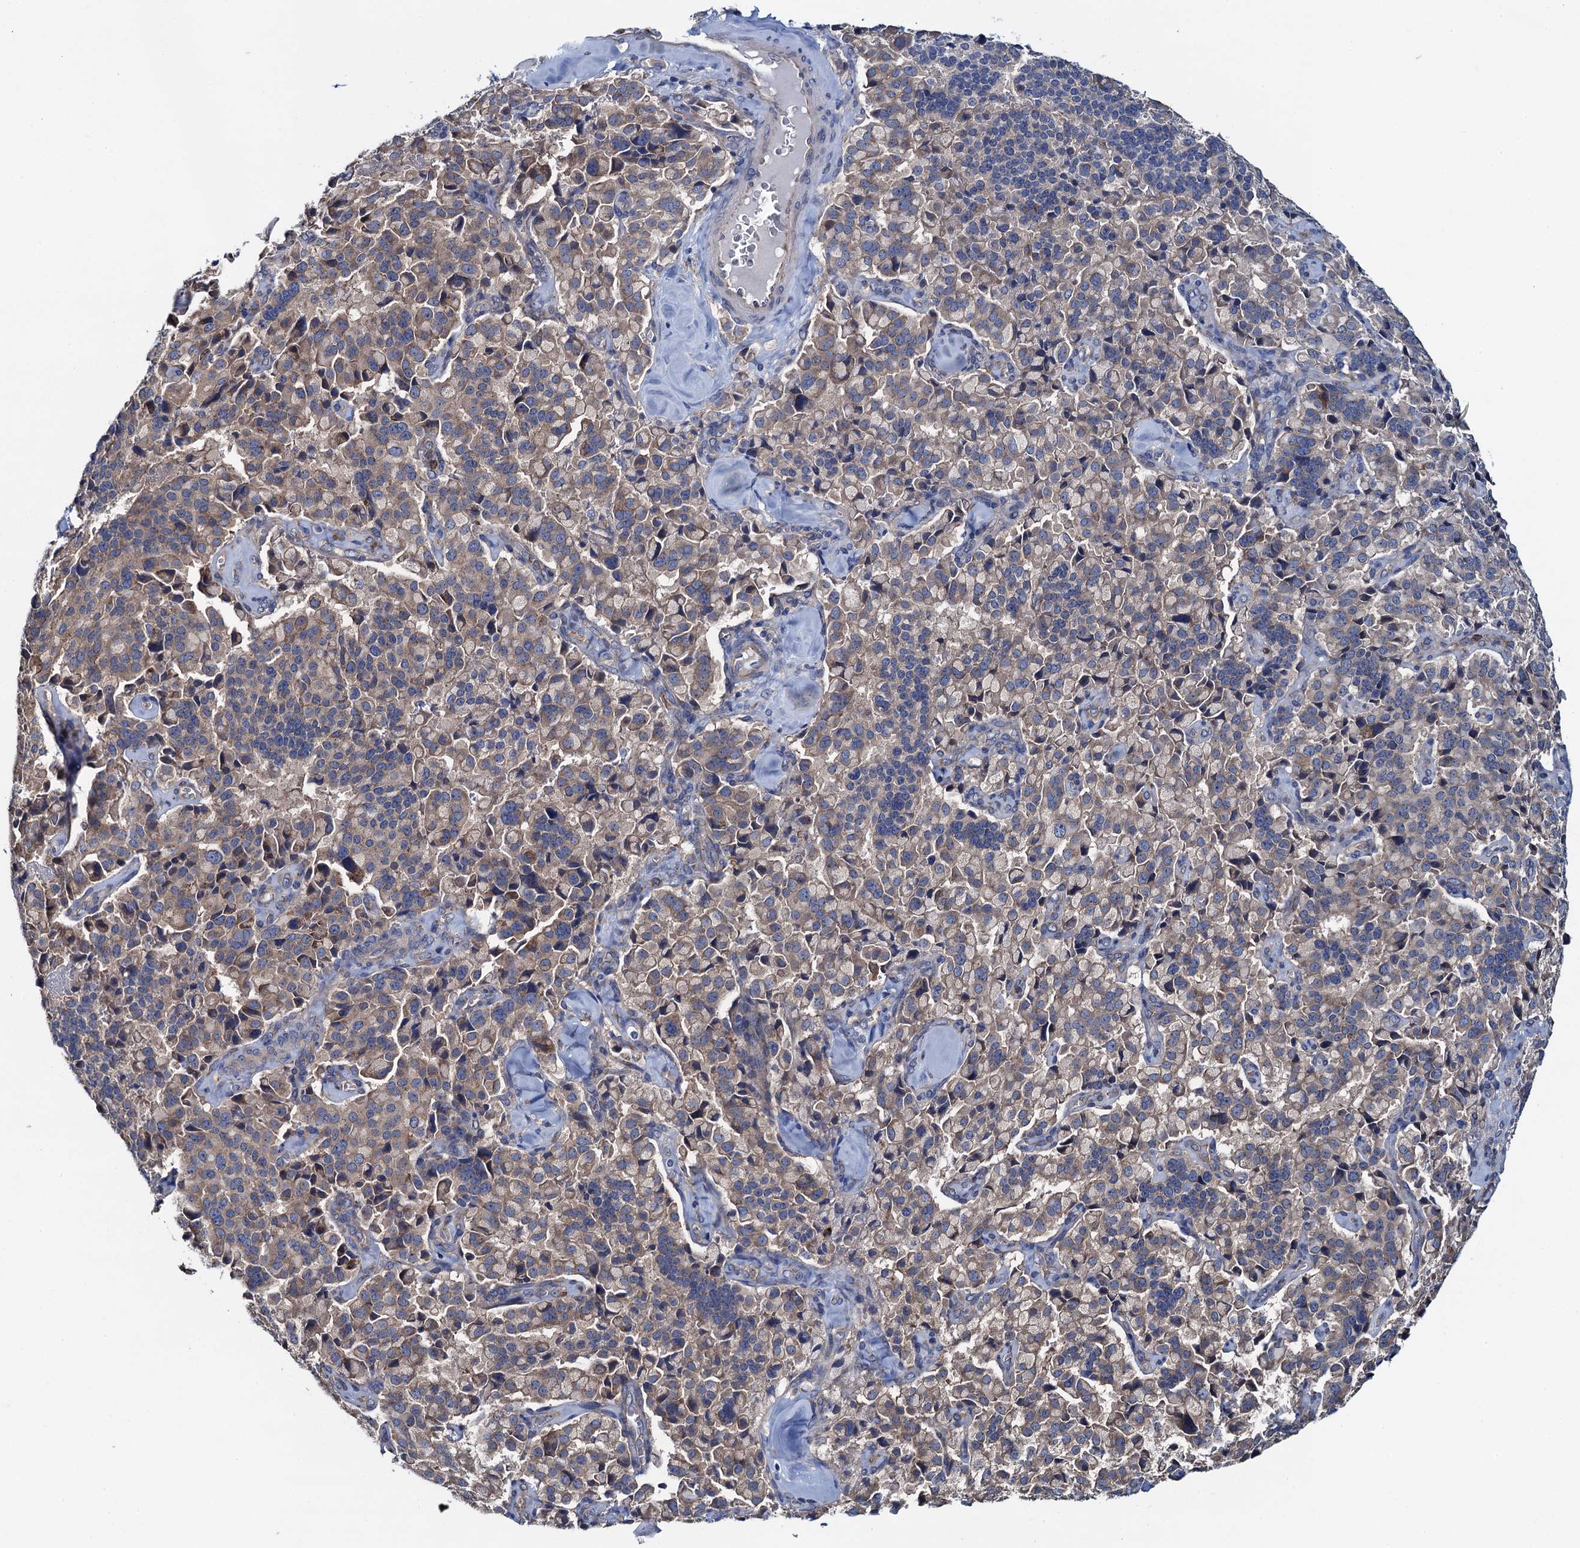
{"staining": {"intensity": "weak", "quantity": "25%-75%", "location": "cytoplasmic/membranous"}, "tissue": "pancreatic cancer", "cell_type": "Tumor cells", "image_type": "cancer", "snomed": [{"axis": "morphology", "description": "Adenocarcinoma, NOS"}, {"axis": "topography", "description": "Pancreas"}], "caption": "IHC photomicrograph of pancreatic adenocarcinoma stained for a protein (brown), which shows low levels of weak cytoplasmic/membranous expression in approximately 25%-75% of tumor cells.", "gene": "ADCY9", "patient": {"sex": "male", "age": 65}}